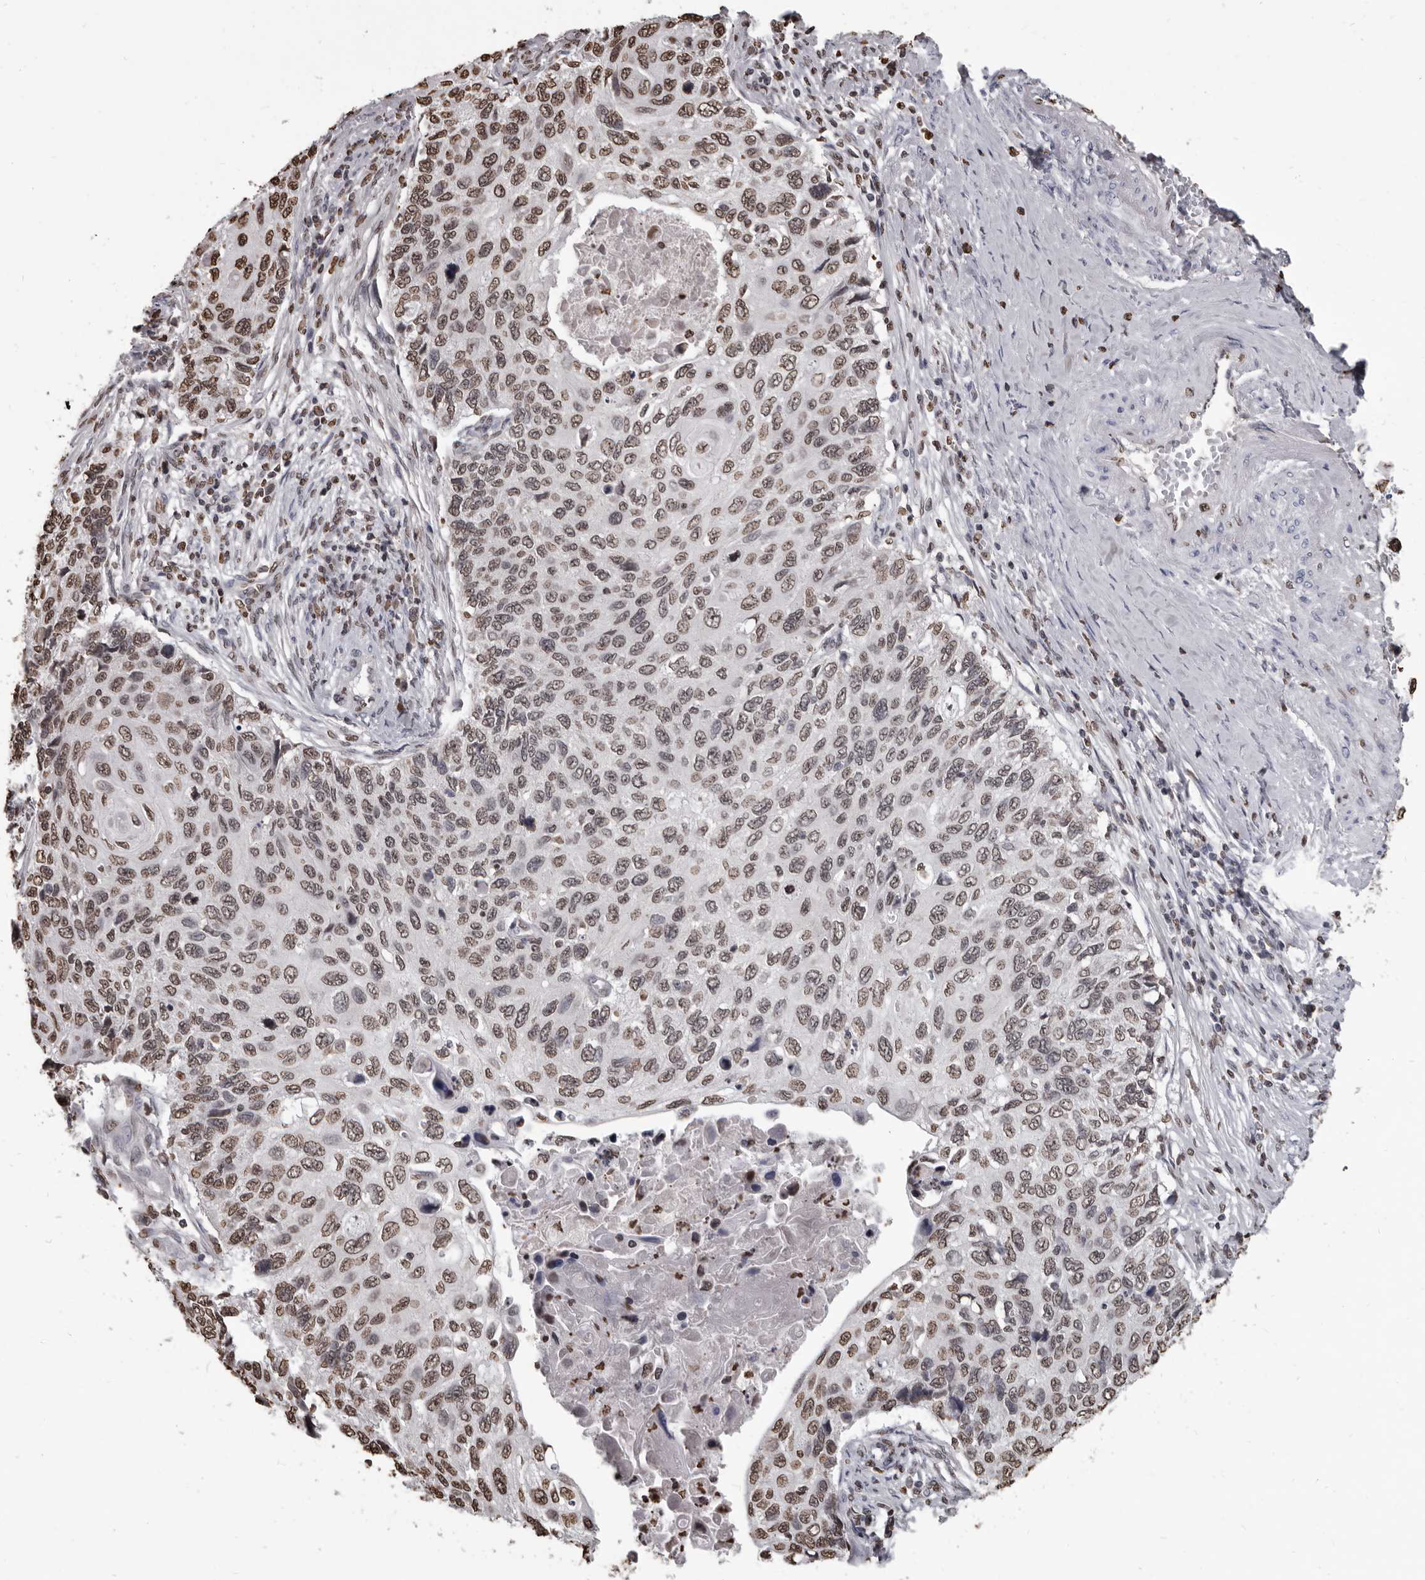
{"staining": {"intensity": "moderate", "quantity": ">75%", "location": "nuclear"}, "tissue": "cervical cancer", "cell_type": "Tumor cells", "image_type": "cancer", "snomed": [{"axis": "morphology", "description": "Squamous cell carcinoma, NOS"}, {"axis": "topography", "description": "Cervix"}], "caption": "About >75% of tumor cells in cervical squamous cell carcinoma show moderate nuclear protein expression as visualized by brown immunohistochemical staining.", "gene": "AHR", "patient": {"sex": "female", "age": 70}}